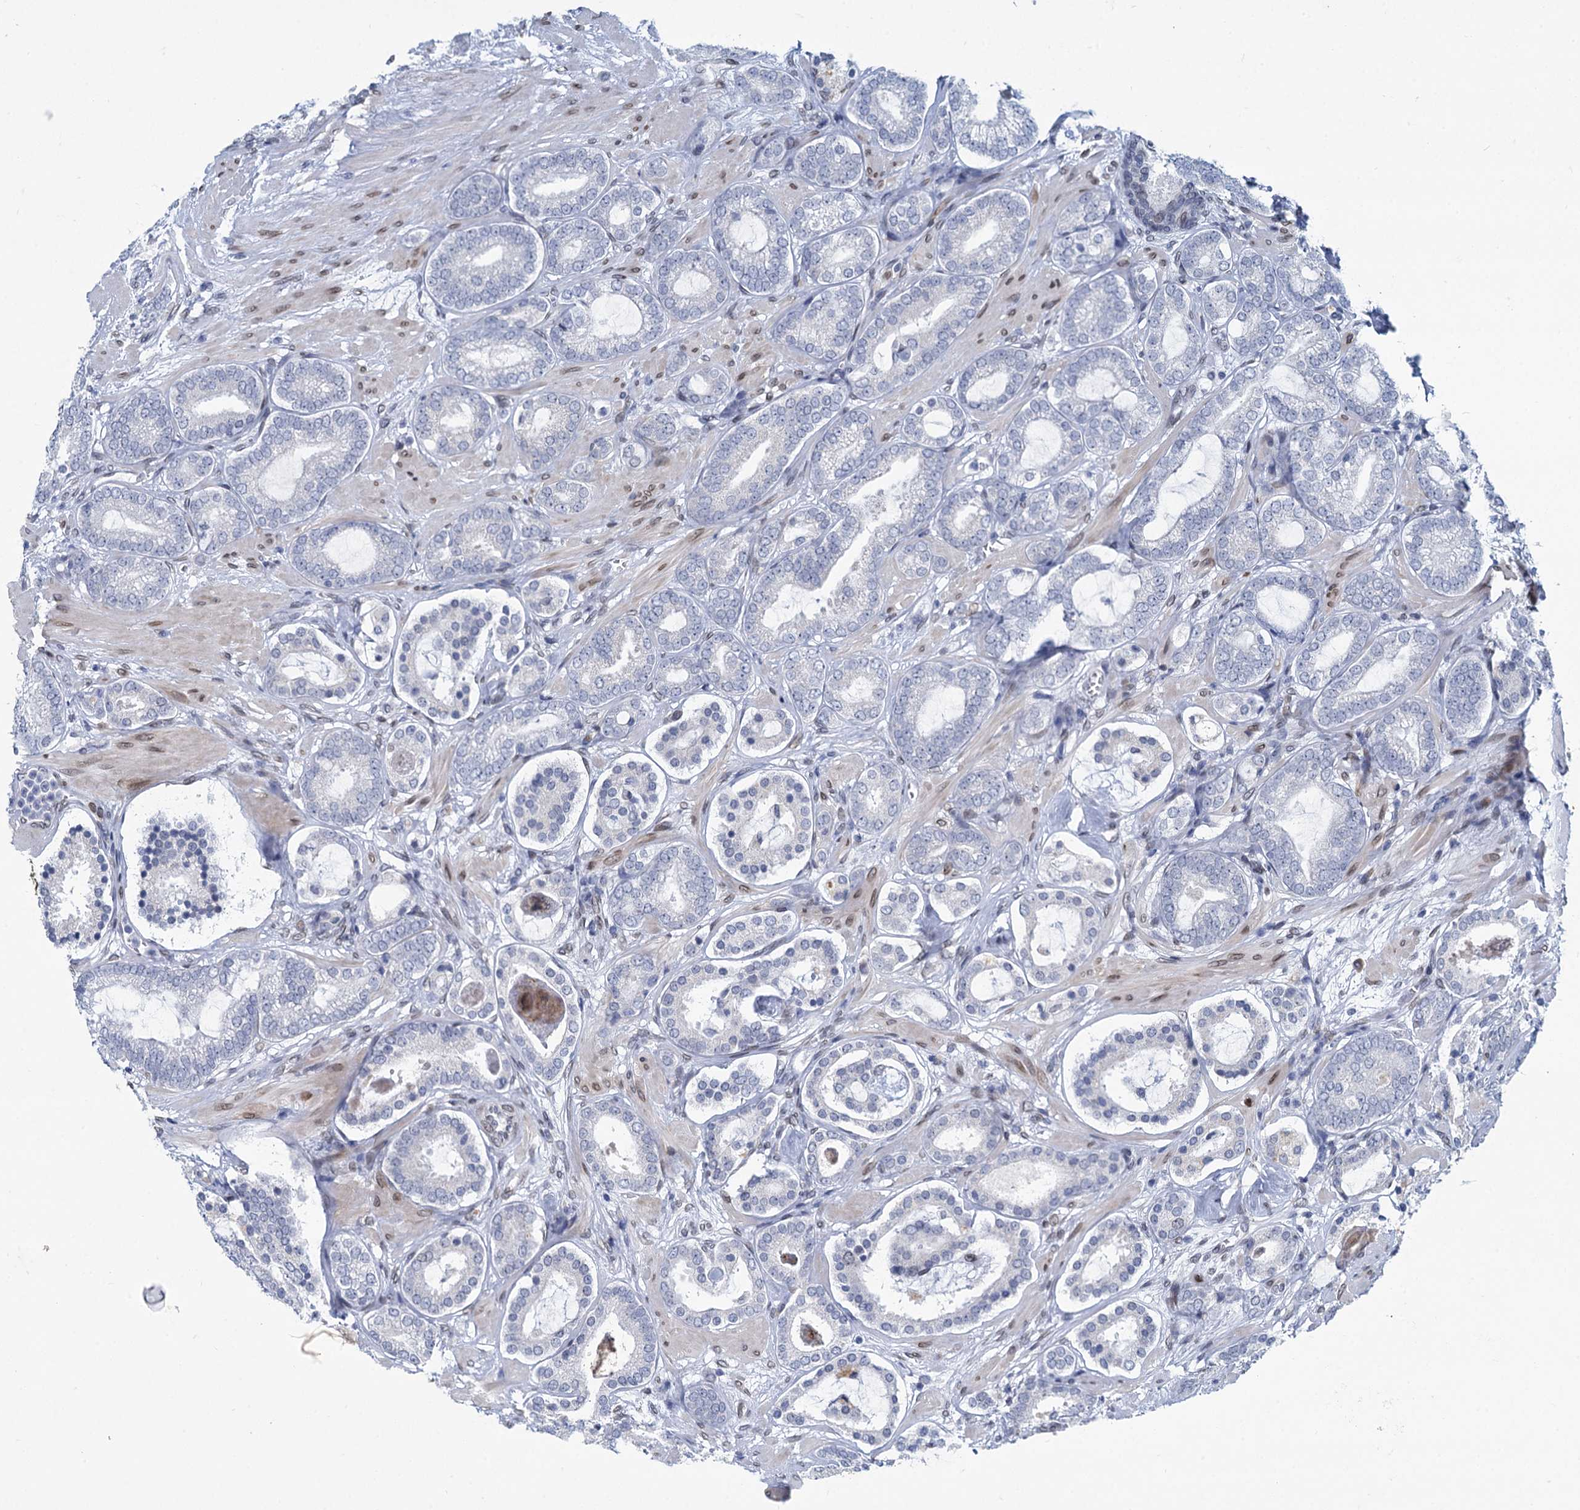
{"staining": {"intensity": "negative", "quantity": "none", "location": "none"}, "tissue": "prostate cancer", "cell_type": "Tumor cells", "image_type": "cancer", "snomed": [{"axis": "morphology", "description": "Adenocarcinoma, High grade"}, {"axis": "topography", "description": "Prostate"}], "caption": "This is an immunohistochemistry histopathology image of human prostate adenocarcinoma (high-grade). There is no expression in tumor cells.", "gene": "PRSS35", "patient": {"sex": "male", "age": 60}}